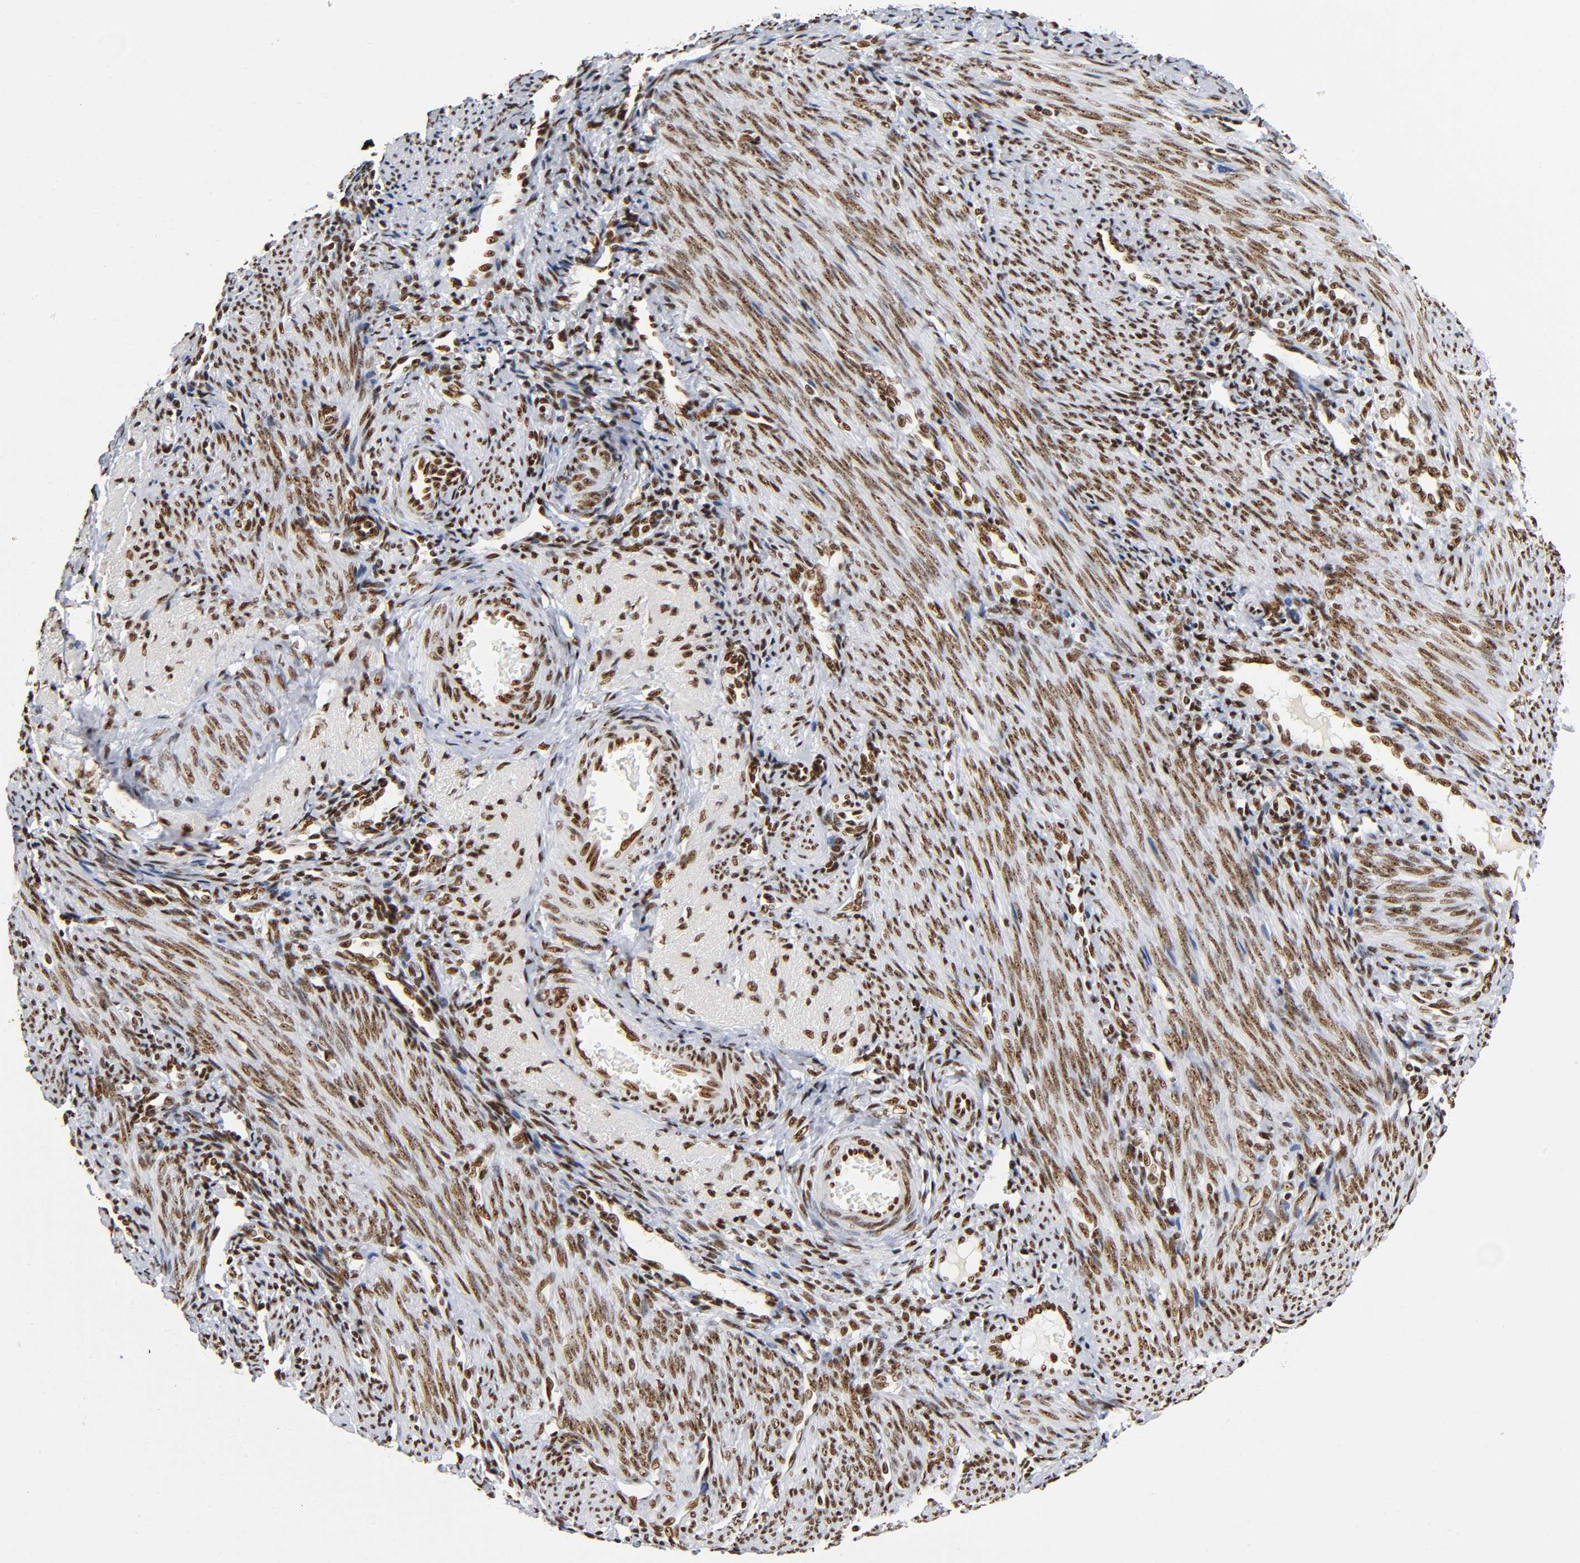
{"staining": {"intensity": "moderate", "quantity": ">75%", "location": "nuclear"}, "tissue": "endometrium", "cell_type": "Cells in endometrial stroma", "image_type": "normal", "snomed": [{"axis": "morphology", "description": "Normal tissue, NOS"}, {"axis": "topography", "description": "Uterus"}, {"axis": "topography", "description": "Endometrium"}], "caption": "IHC histopathology image of benign endometrium stained for a protein (brown), which exhibits medium levels of moderate nuclear positivity in about >75% of cells in endometrial stroma.", "gene": "UBTF", "patient": {"sex": "female", "age": 33}}